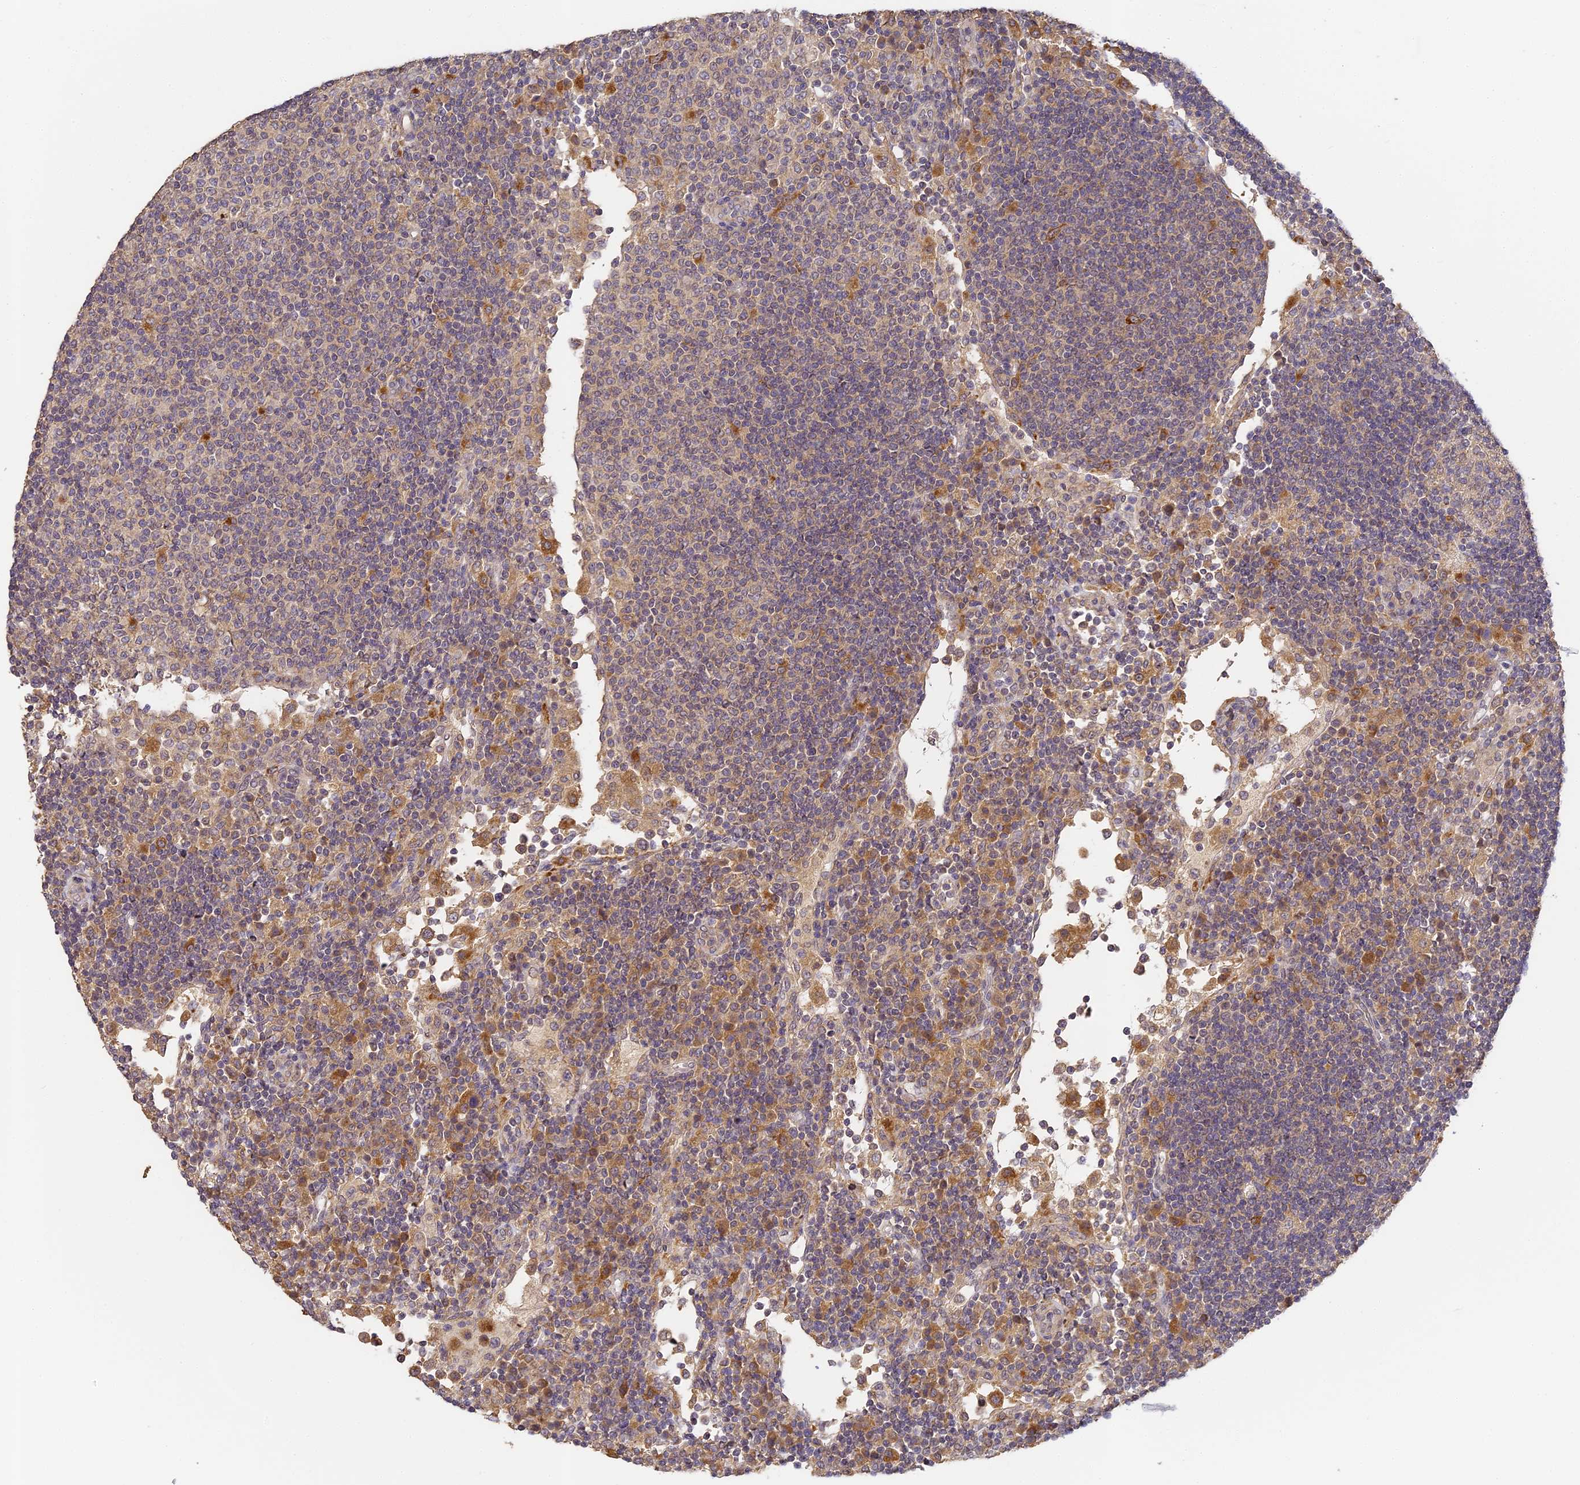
{"staining": {"intensity": "negative", "quantity": "none", "location": "none"}, "tissue": "lymph node", "cell_type": "Germinal center cells", "image_type": "normal", "snomed": [{"axis": "morphology", "description": "Normal tissue, NOS"}, {"axis": "topography", "description": "Lymph node"}], "caption": "Germinal center cells are negative for protein expression in normal human lymph node. The staining is performed using DAB brown chromogen with nuclei counter-stained in using hematoxylin.", "gene": "YAE1", "patient": {"sex": "female", "age": 53}}